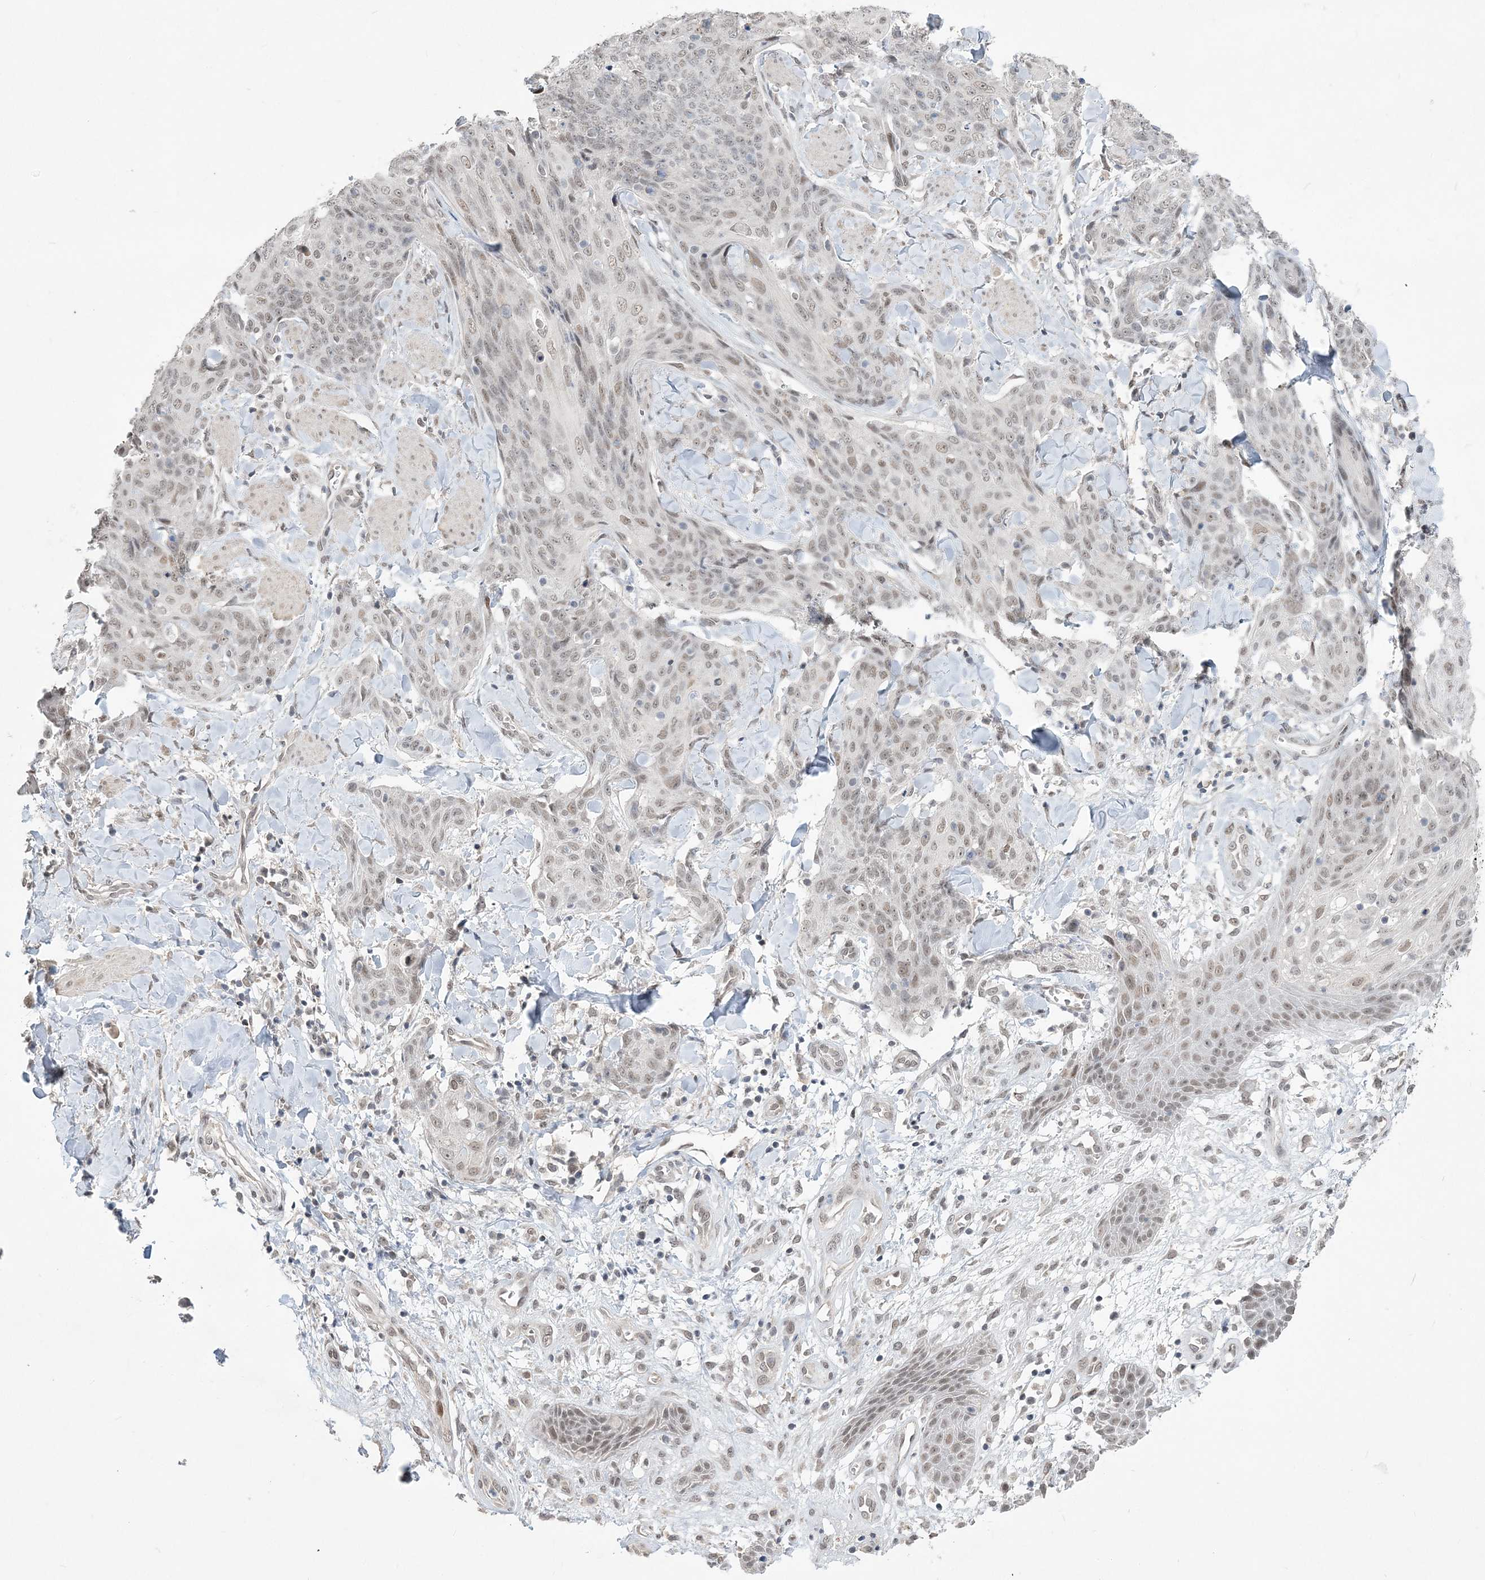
{"staining": {"intensity": "weak", "quantity": "25%-75%", "location": "nuclear"}, "tissue": "skin cancer", "cell_type": "Tumor cells", "image_type": "cancer", "snomed": [{"axis": "morphology", "description": "Squamous cell carcinoma, NOS"}, {"axis": "topography", "description": "Skin"}, {"axis": "topography", "description": "Vulva"}], "caption": "This histopathology image shows squamous cell carcinoma (skin) stained with IHC to label a protein in brown. The nuclear of tumor cells show weak positivity for the protein. Nuclei are counter-stained blue.", "gene": "WAC", "patient": {"sex": "female", "age": 85}}